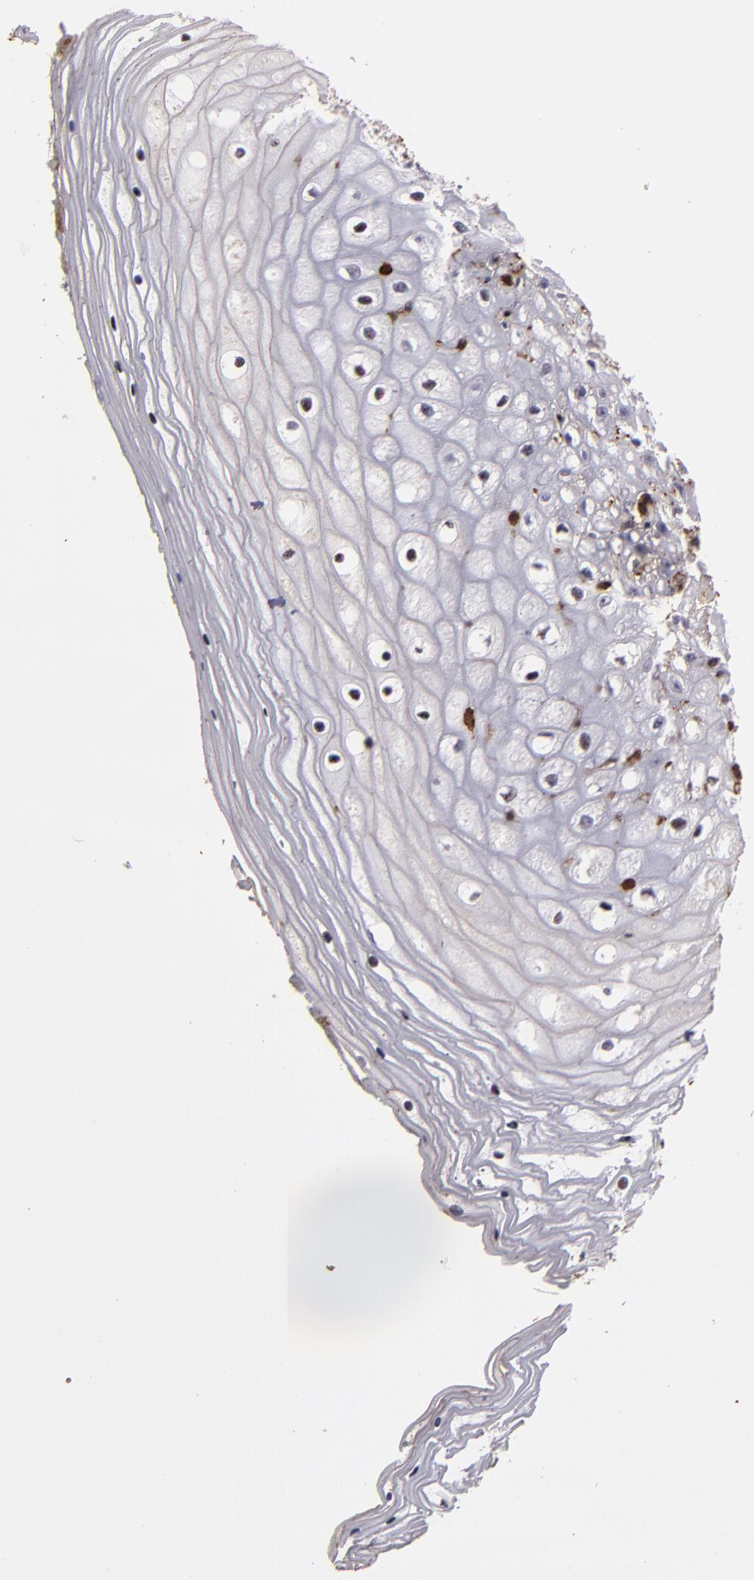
{"staining": {"intensity": "weak", "quantity": "<25%", "location": "nuclear"}, "tissue": "vagina", "cell_type": "Squamous epithelial cells", "image_type": "normal", "snomed": [{"axis": "morphology", "description": "Normal tissue, NOS"}, {"axis": "topography", "description": "Vagina"}], "caption": "This is an immunohistochemistry micrograph of normal vagina. There is no staining in squamous epithelial cells.", "gene": "WAS", "patient": {"sex": "female", "age": 46}}